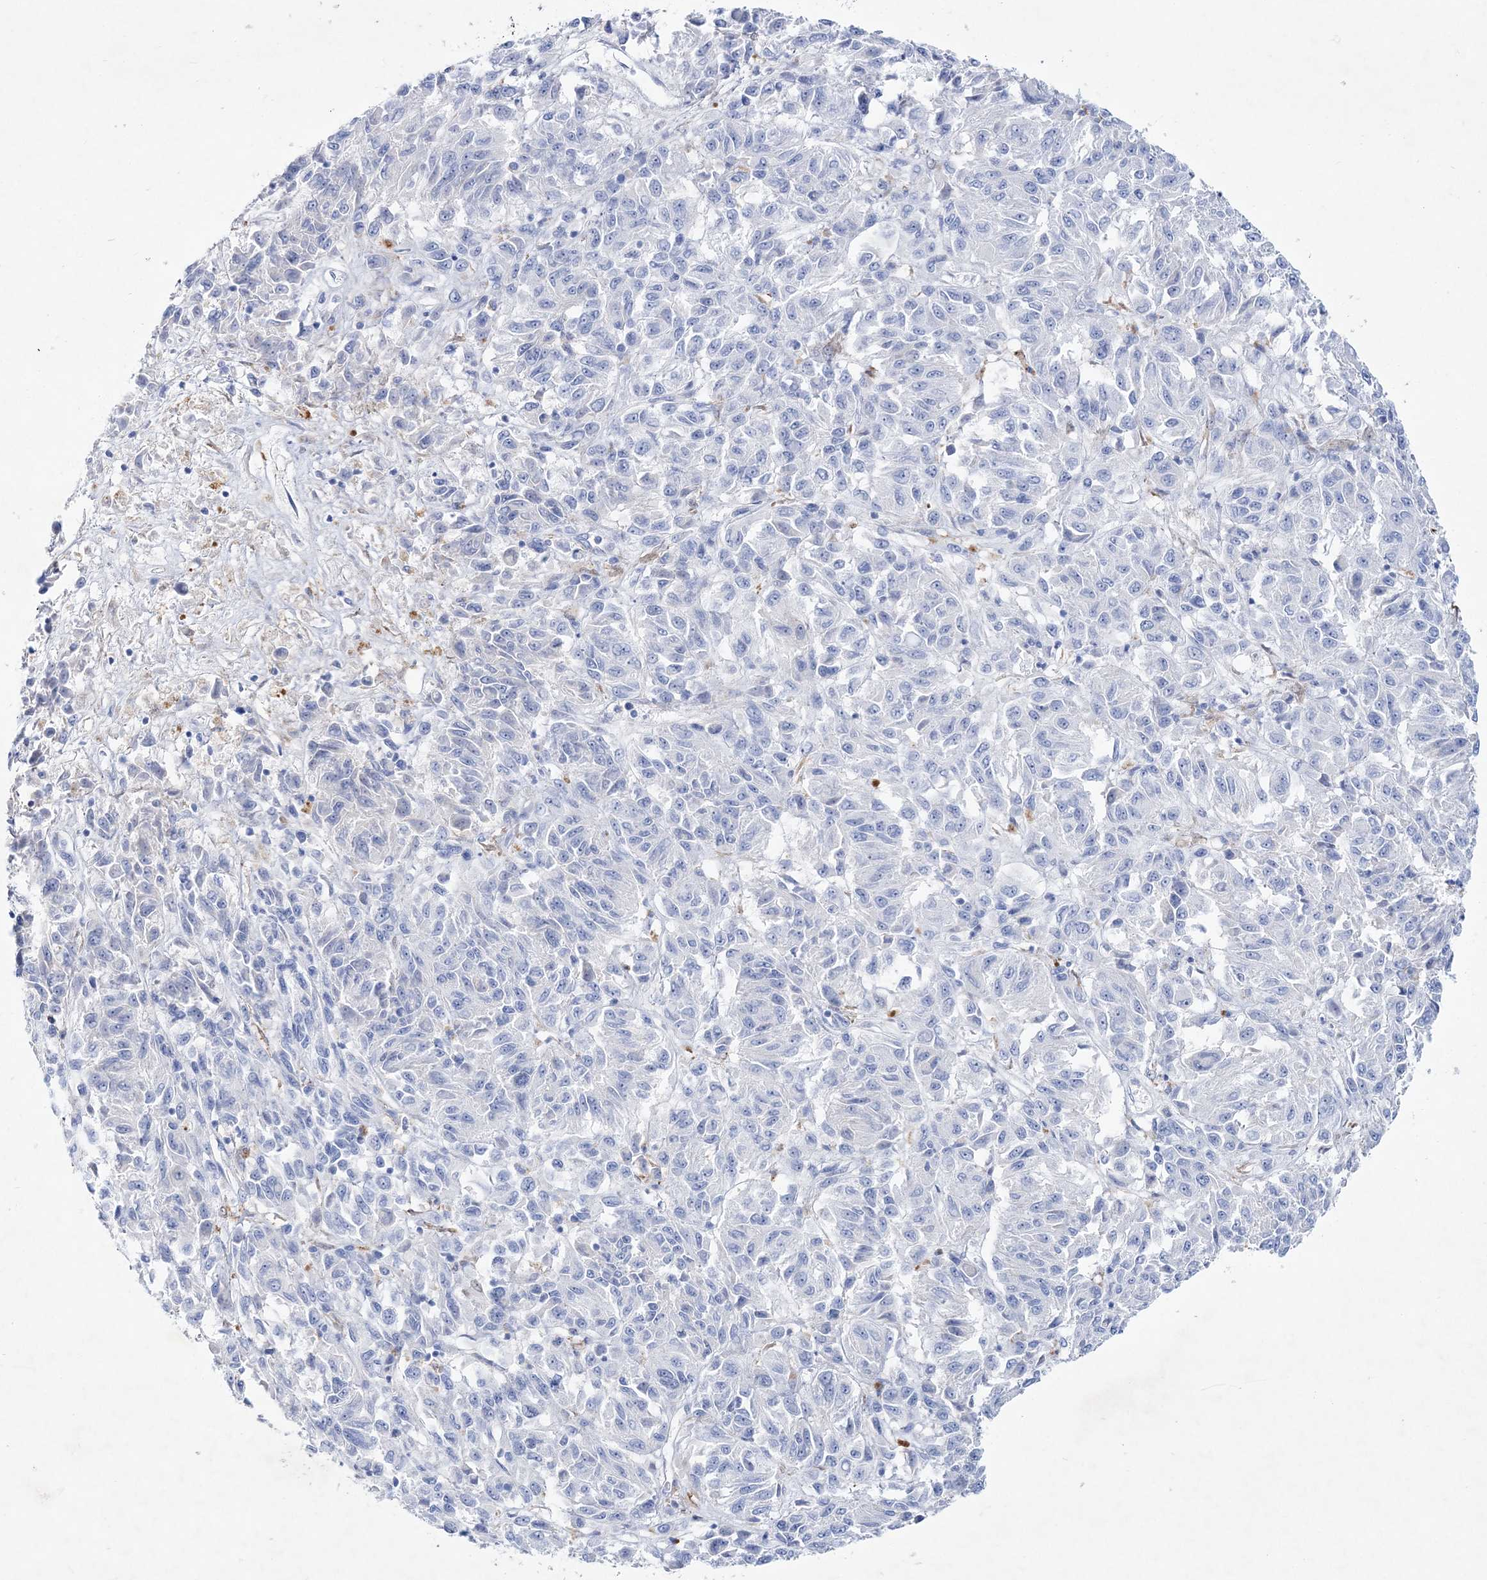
{"staining": {"intensity": "negative", "quantity": "none", "location": "none"}, "tissue": "melanoma", "cell_type": "Tumor cells", "image_type": "cancer", "snomed": [{"axis": "morphology", "description": "Malignant melanoma, Metastatic site"}, {"axis": "topography", "description": "Lung"}], "caption": "Melanoma was stained to show a protein in brown. There is no significant staining in tumor cells.", "gene": "SPINK7", "patient": {"sex": "male", "age": 64}}